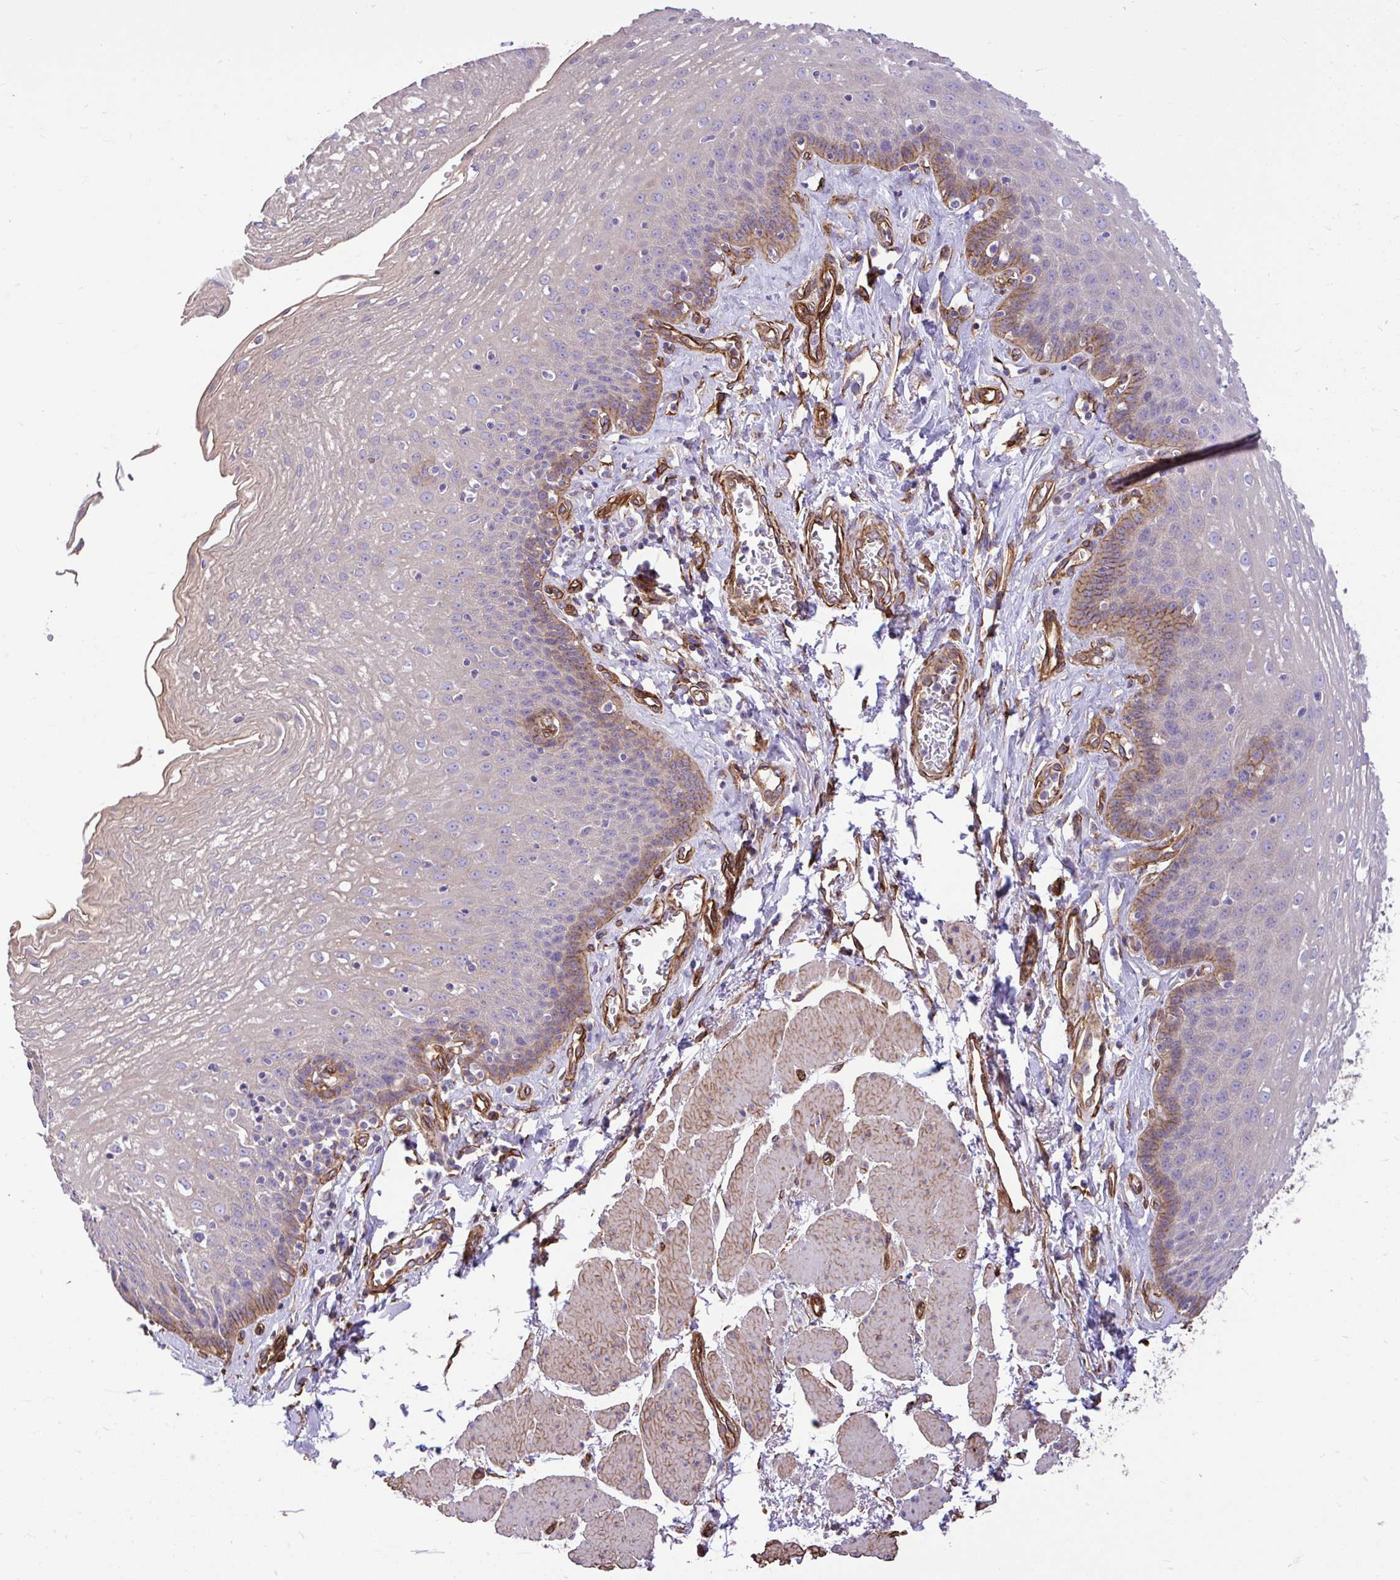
{"staining": {"intensity": "moderate", "quantity": "25%-75%", "location": "cytoplasmic/membranous"}, "tissue": "esophagus", "cell_type": "Squamous epithelial cells", "image_type": "normal", "snomed": [{"axis": "morphology", "description": "Normal tissue, NOS"}, {"axis": "topography", "description": "Esophagus"}], "caption": "Esophagus stained with IHC reveals moderate cytoplasmic/membranous staining in approximately 25%-75% of squamous epithelial cells.", "gene": "PTPRK", "patient": {"sex": "female", "age": 81}}